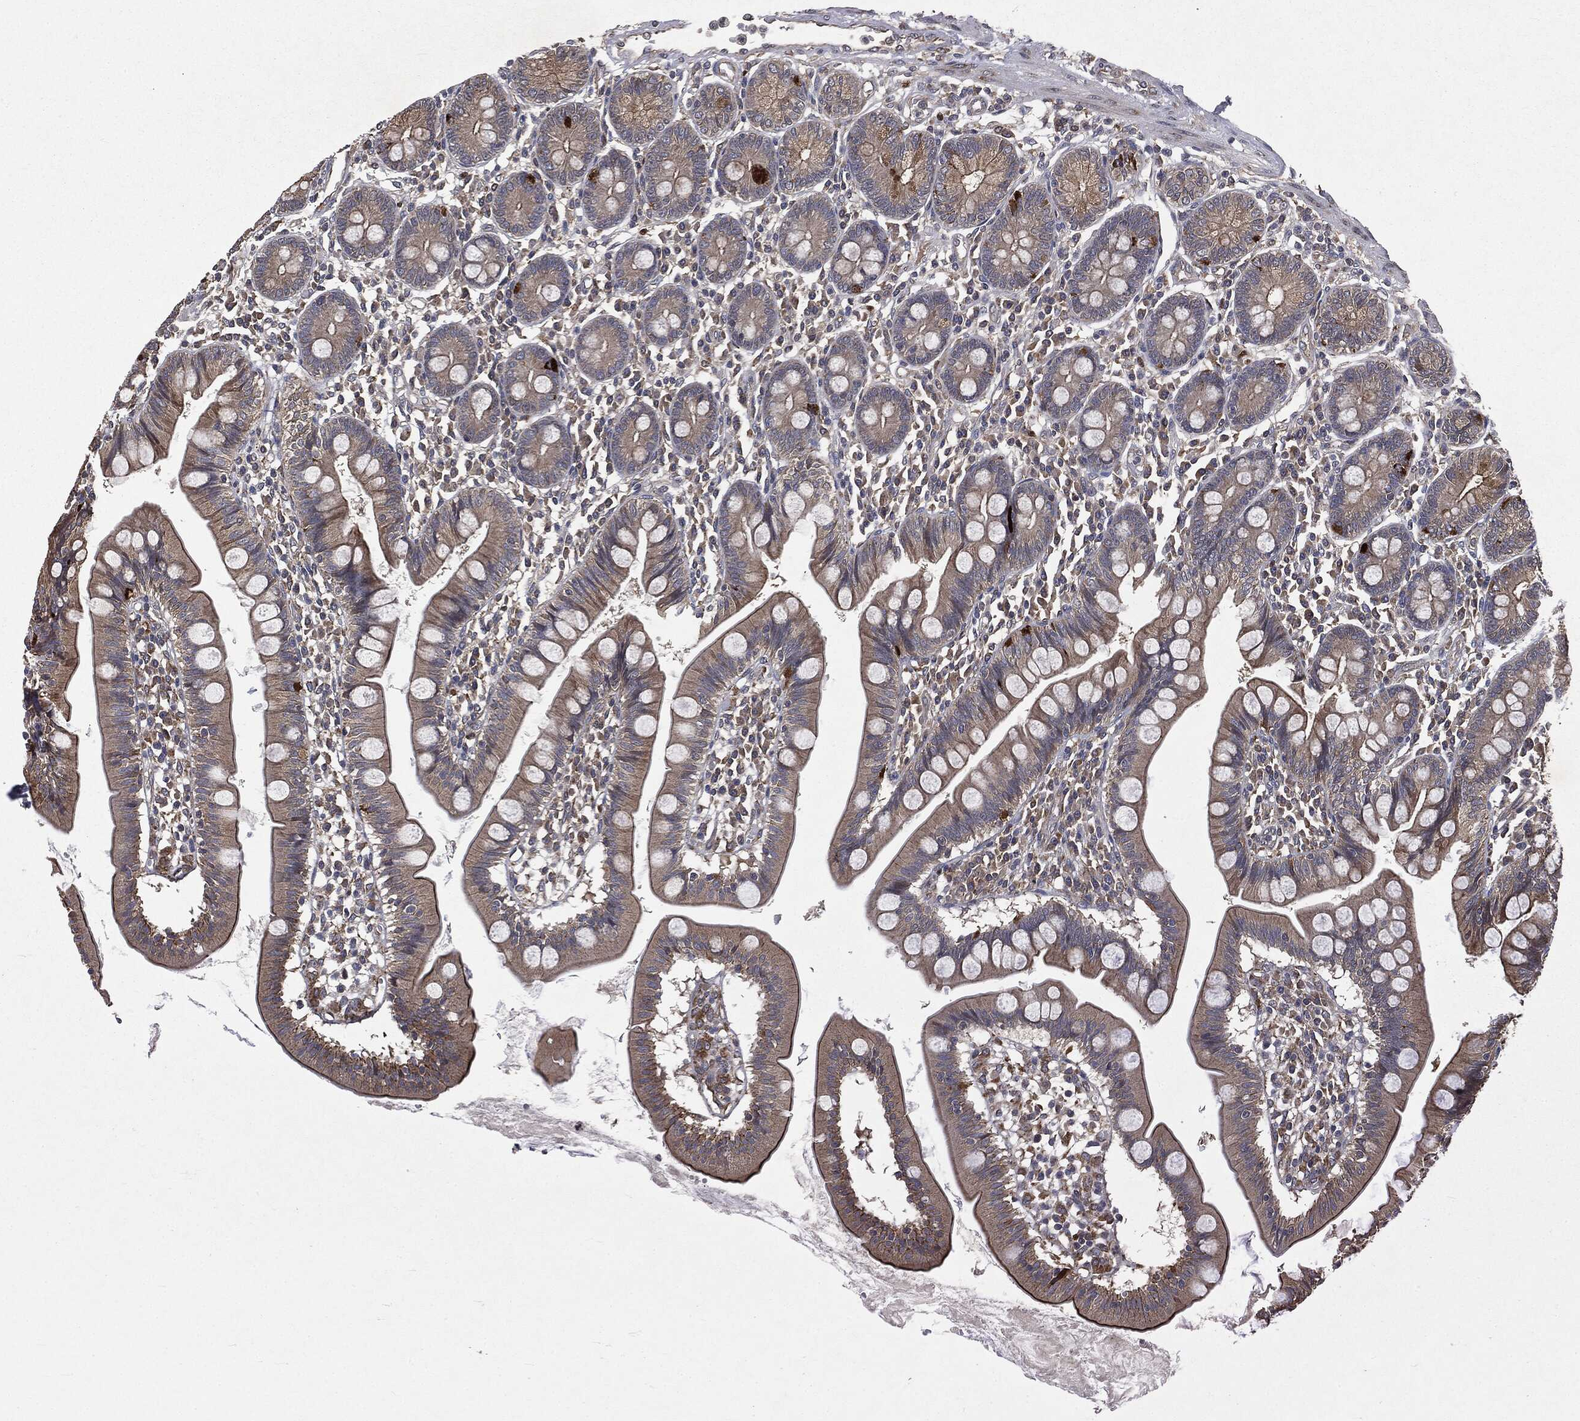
{"staining": {"intensity": "moderate", "quantity": ">75%", "location": "cytoplasmic/membranous"}, "tissue": "small intestine", "cell_type": "Glandular cells", "image_type": "normal", "snomed": [{"axis": "morphology", "description": "Normal tissue, NOS"}, {"axis": "topography", "description": "Small intestine"}], "caption": "Small intestine stained with a brown dye reveals moderate cytoplasmic/membranous positive expression in approximately >75% of glandular cells.", "gene": "PLOD3", "patient": {"sex": "male", "age": 88}}